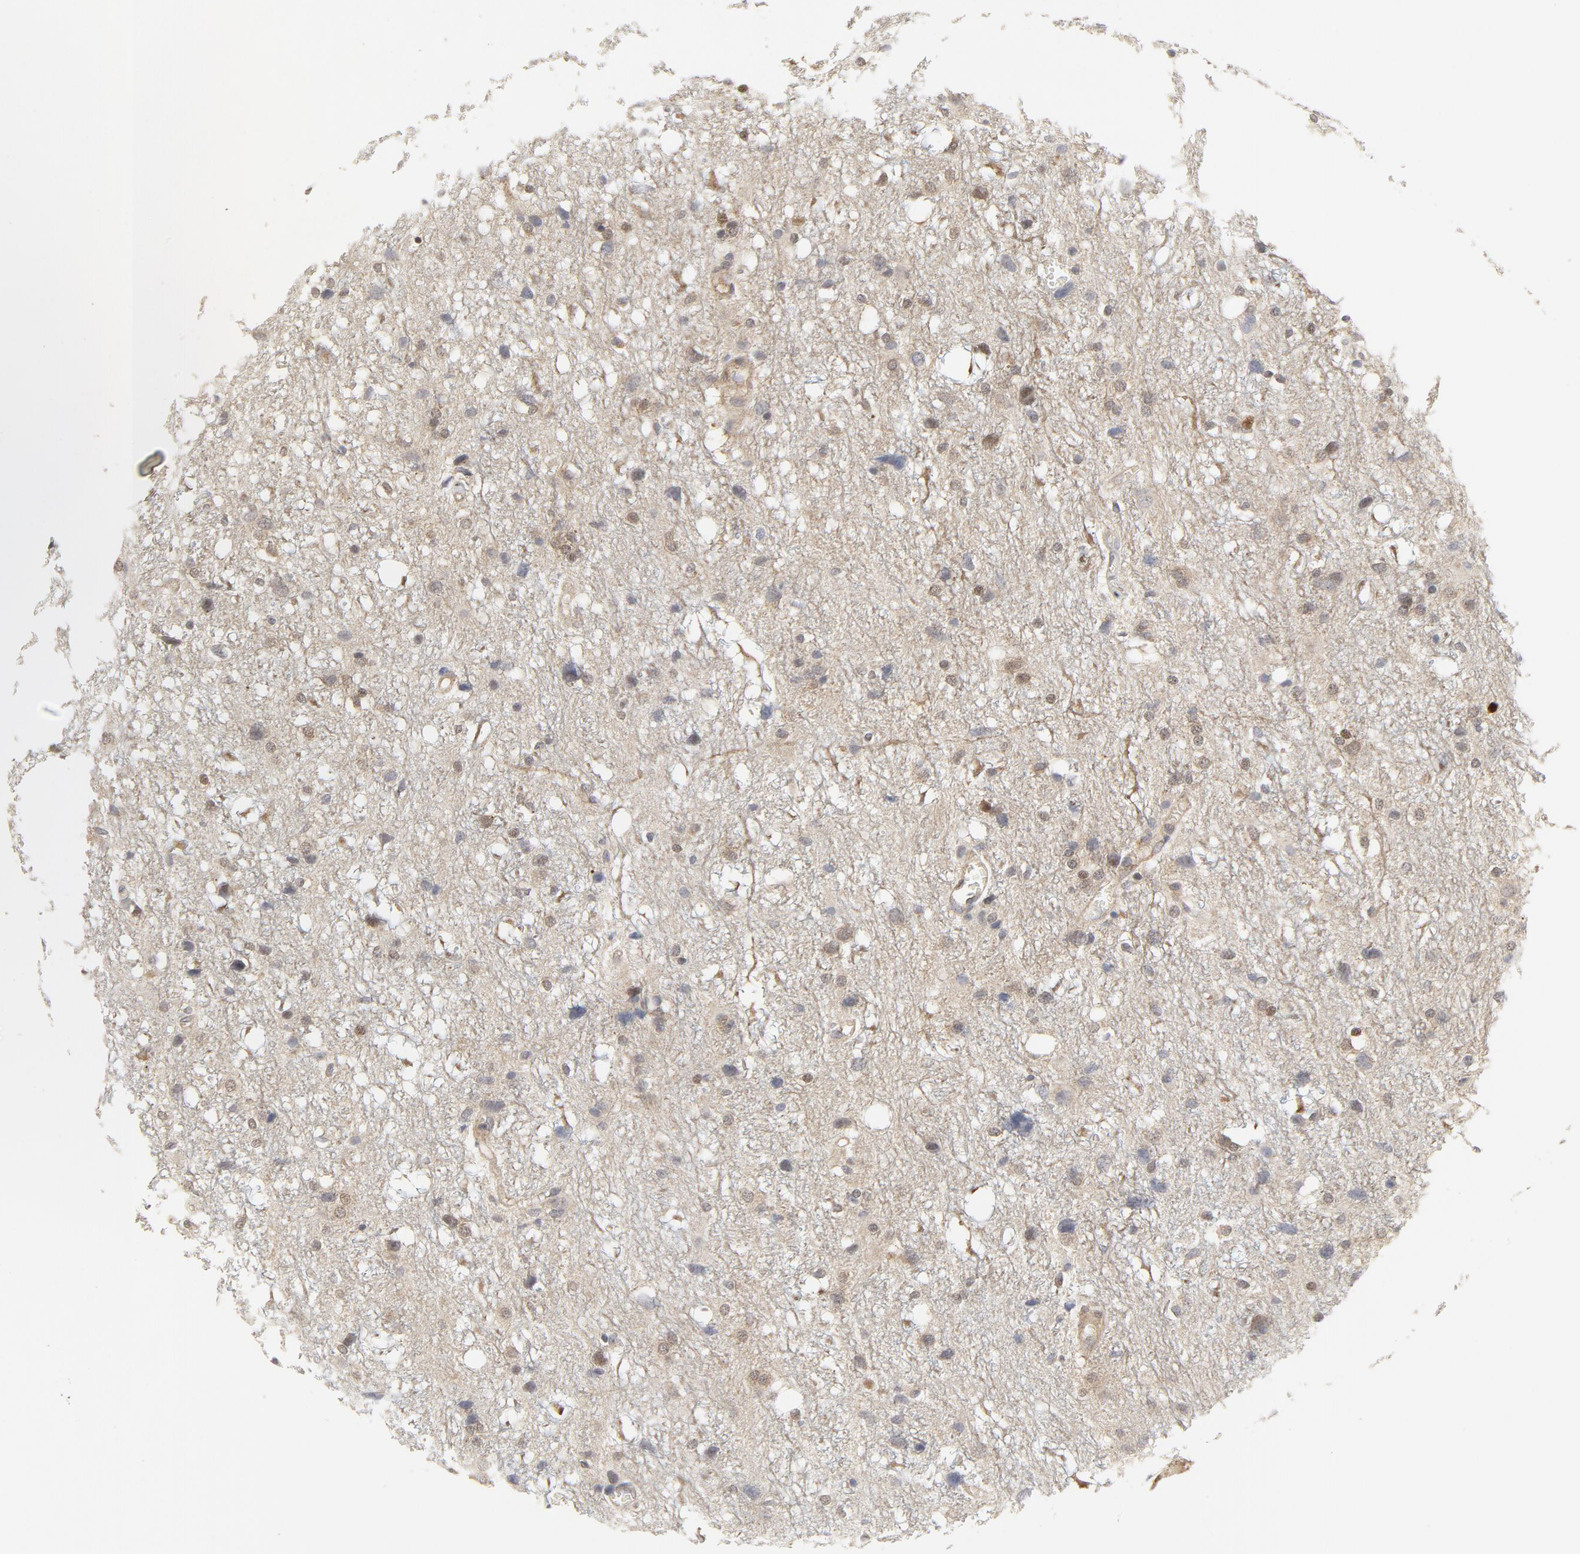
{"staining": {"intensity": "weak", "quantity": "25%-75%", "location": "cytoplasmic/membranous,nuclear"}, "tissue": "glioma", "cell_type": "Tumor cells", "image_type": "cancer", "snomed": [{"axis": "morphology", "description": "Glioma, malignant, High grade"}, {"axis": "topography", "description": "Brain"}], "caption": "Approximately 25%-75% of tumor cells in human glioma demonstrate weak cytoplasmic/membranous and nuclear protein expression as visualized by brown immunohistochemical staining.", "gene": "MAP2K7", "patient": {"sex": "female", "age": 59}}